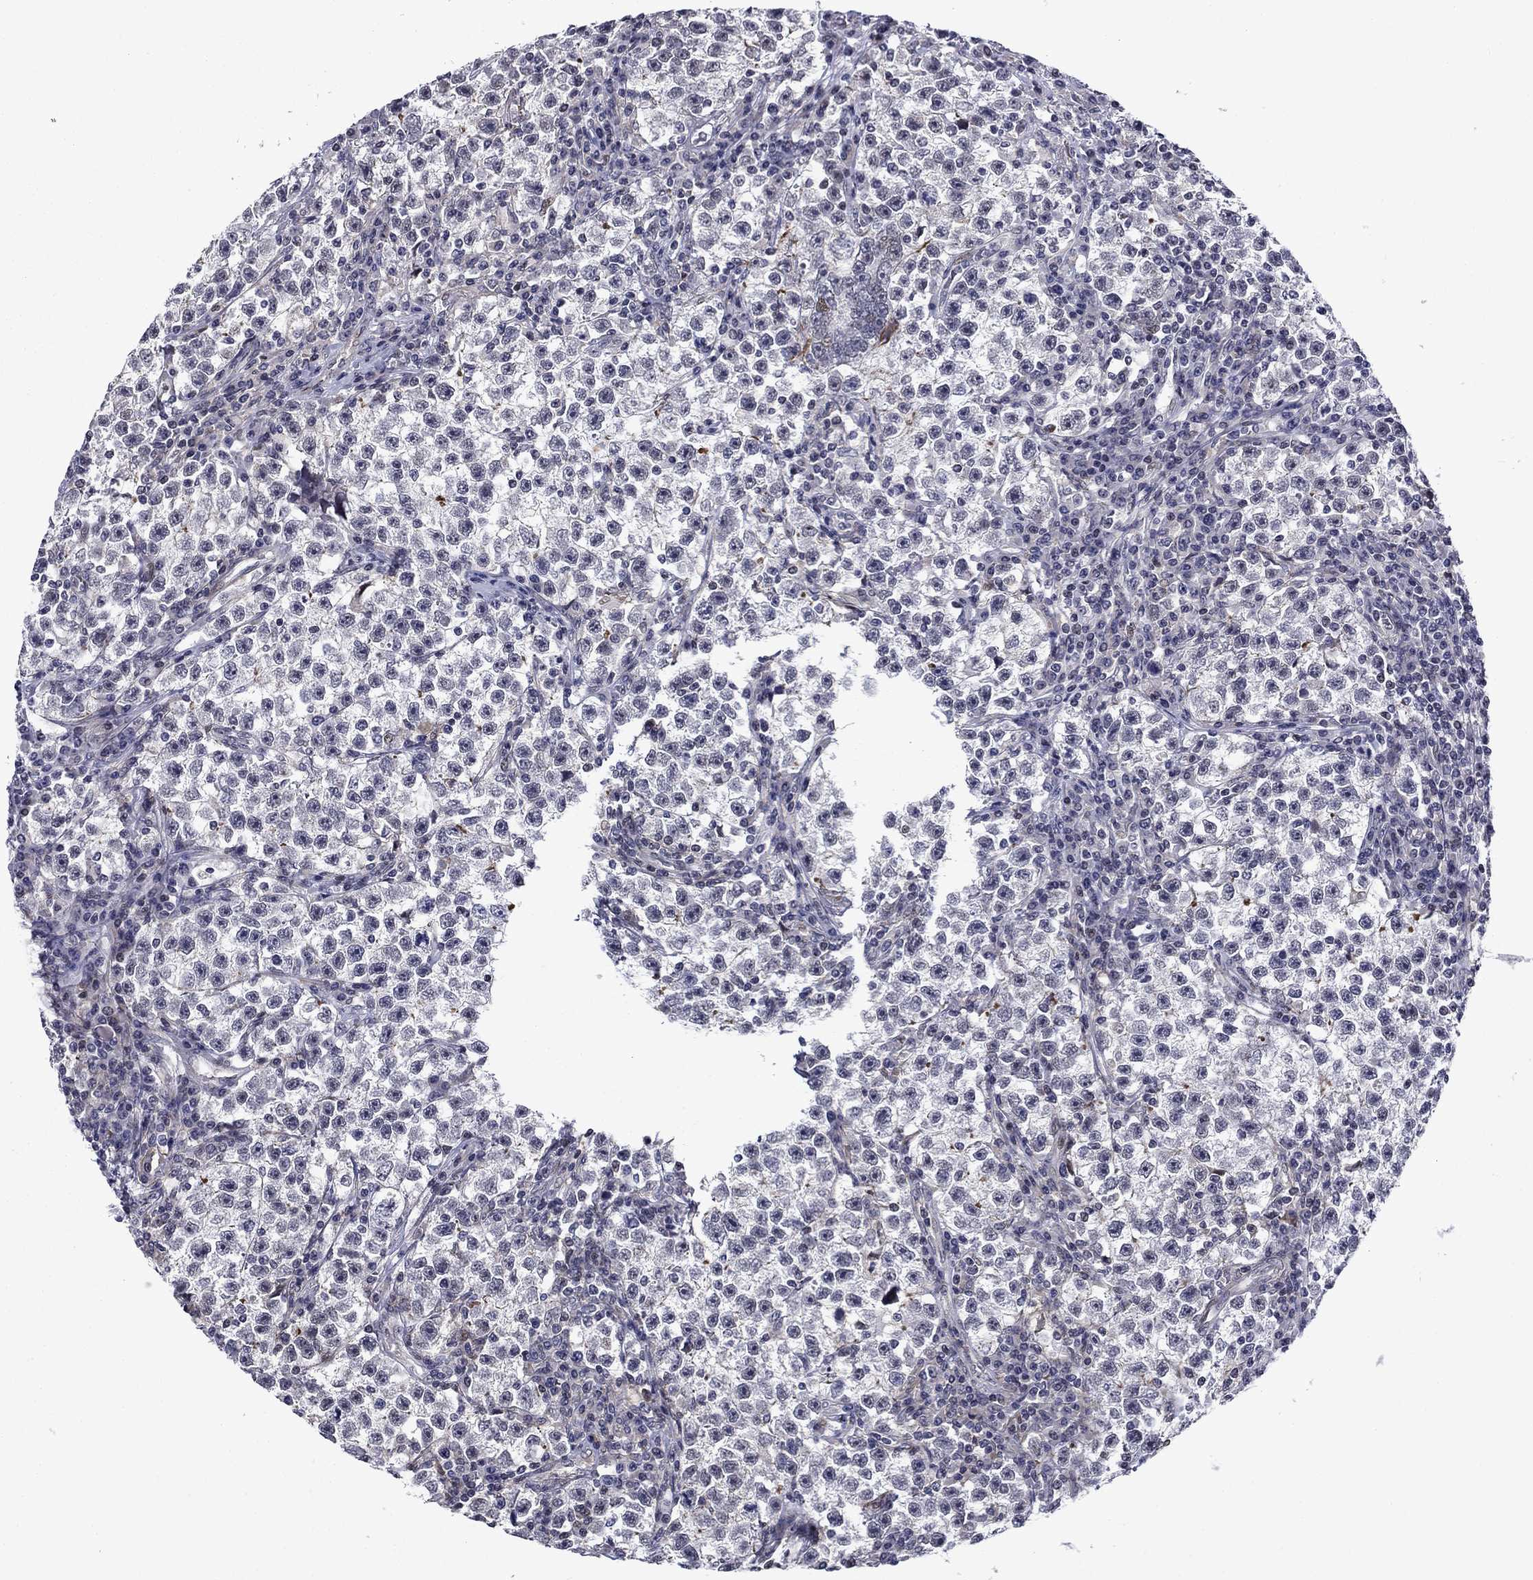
{"staining": {"intensity": "negative", "quantity": "none", "location": "none"}, "tissue": "testis cancer", "cell_type": "Tumor cells", "image_type": "cancer", "snomed": [{"axis": "morphology", "description": "Seminoma, NOS"}, {"axis": "topography", "description": "Testis"}], "caption": "Human seminoma (testis) stained for a protein using immunohistochemistry exhibits no positivity in tumor cells.", "gene": "B3GAT1", "patient": {"sex": "male", "age": 22}}